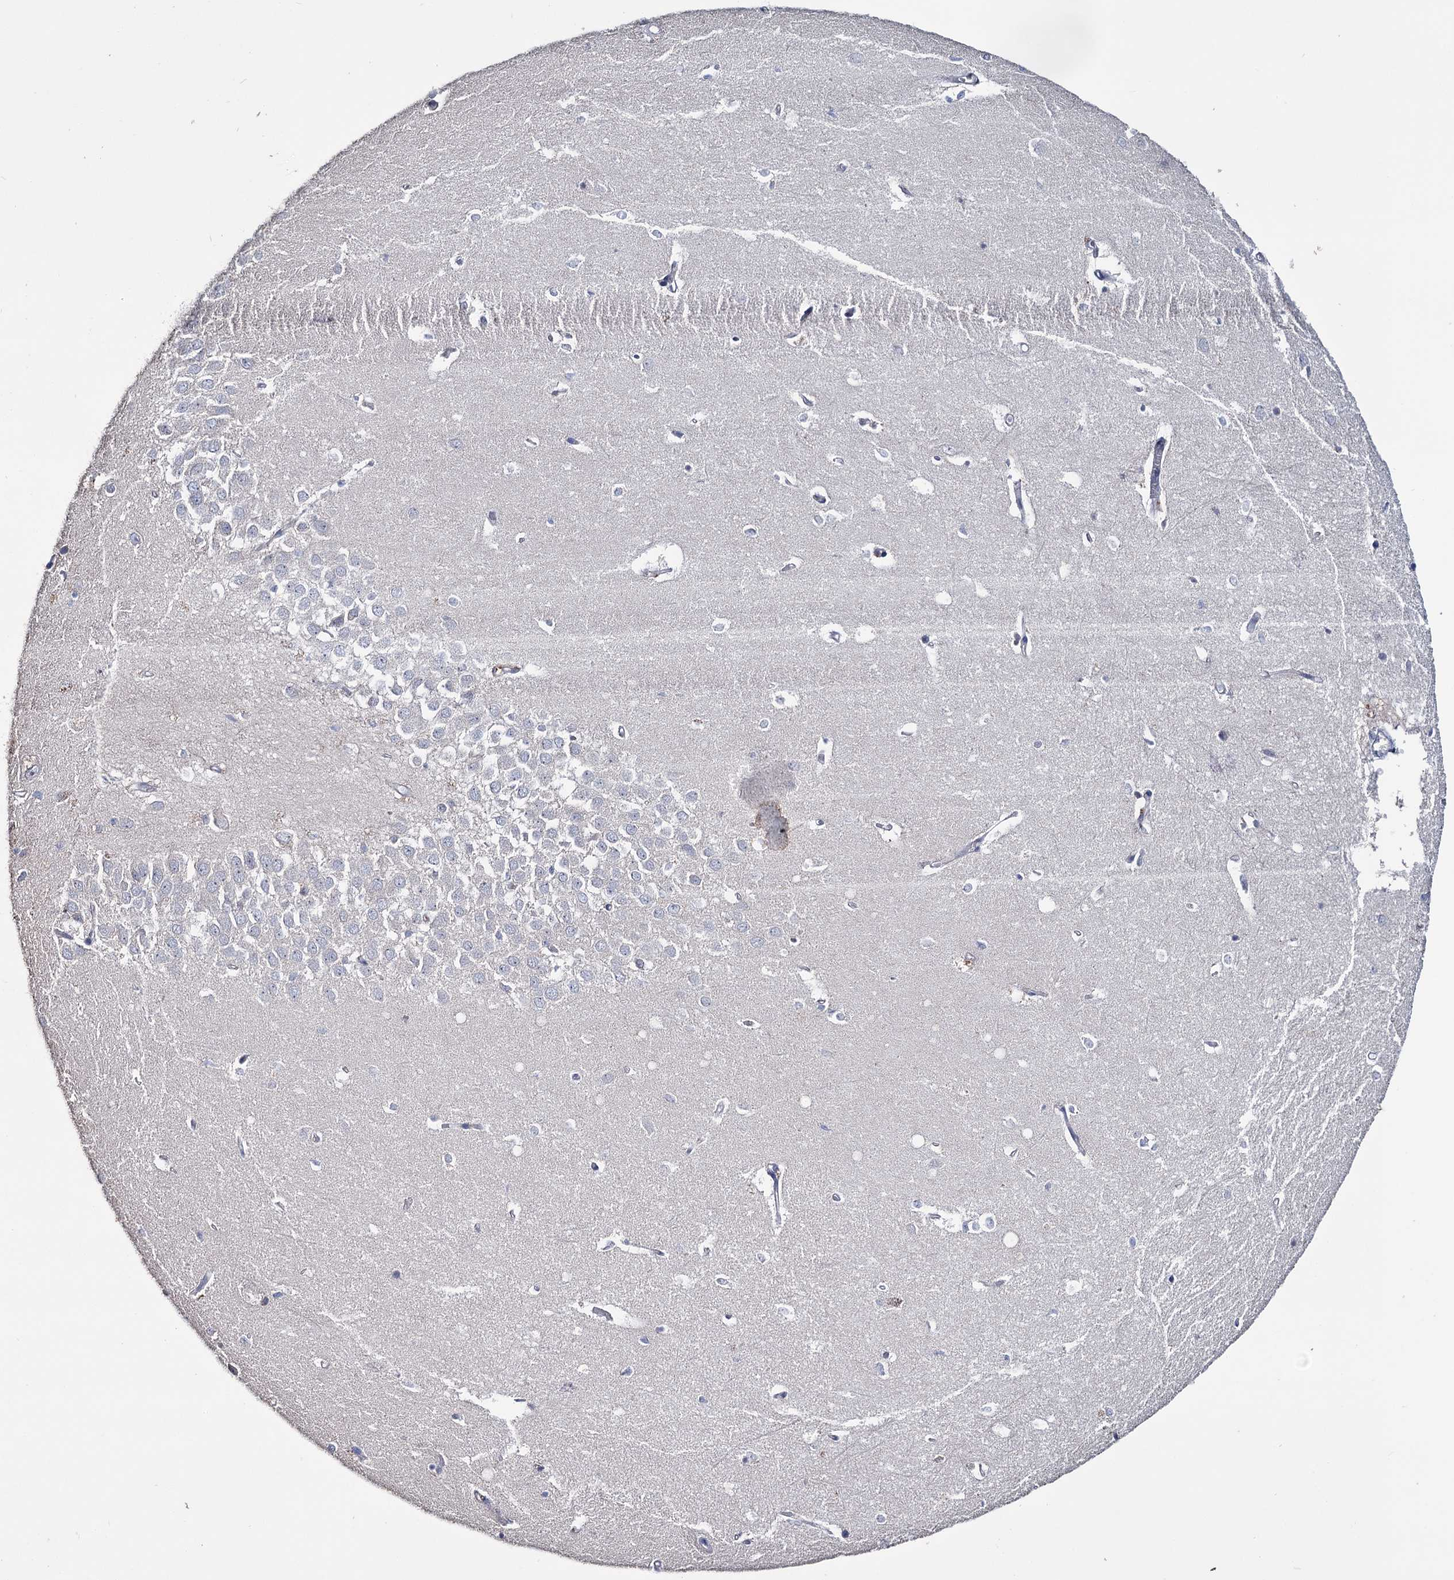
{"staining": {"intensity": "negative", "quantity": "none", "location": "none"}, "tissue": "hippocampus", "cell_type": "Glial cells", "image_type": "normal", "snomed": [{"axis": "morphology", "description": "Normal tissue, NOS"}, {"axis": "topography", "description": "Hippocampus"}], "caption": "An image of human hippocampus is negative for staining in glial cells. (DAB IHC with hematoxylin counter stain).", "gene": "EPB41L5", "patient": {"sex": "female", "age": 64}}